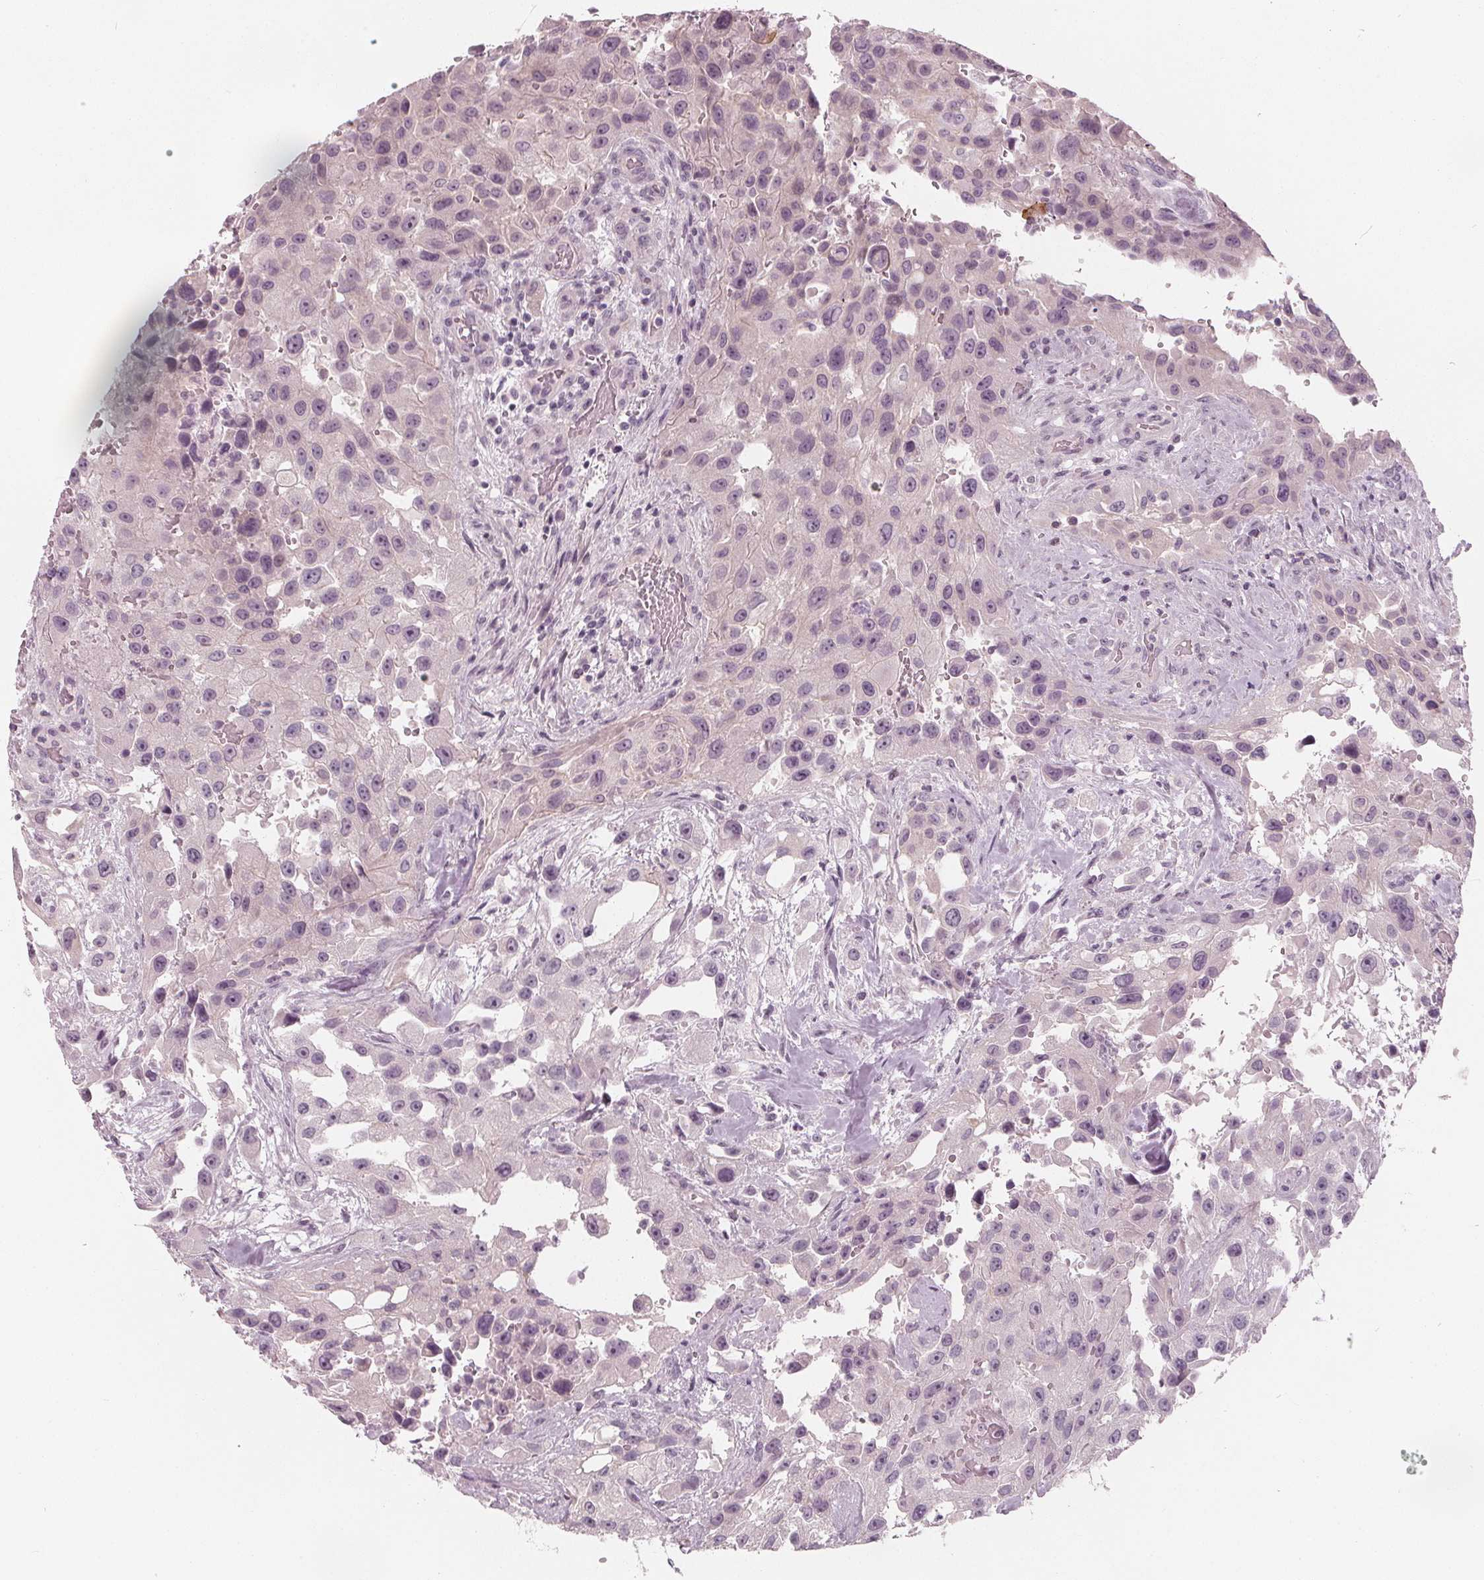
{"staining": {"intensity": "negative", "quantity": "none", "location": "none"}, "tissue": "urothelial cancer", "cell_type": "Tumor cells", "image_type": "cancer", "snomed": [{"axis": "morphology", "description": "Urothelial carcinoma, High grade"}, {"axis": "topography", "description": "Urinary bladder"}], "caption": "High power microscopy micrograph of an immunohistochemistry (IHC) micrograph of high-grade urothelial carcinoma, revealing no significant positivity in tumor cells.", "gene": "SAT2", "patient": {"sex": "male", "age": 79}}